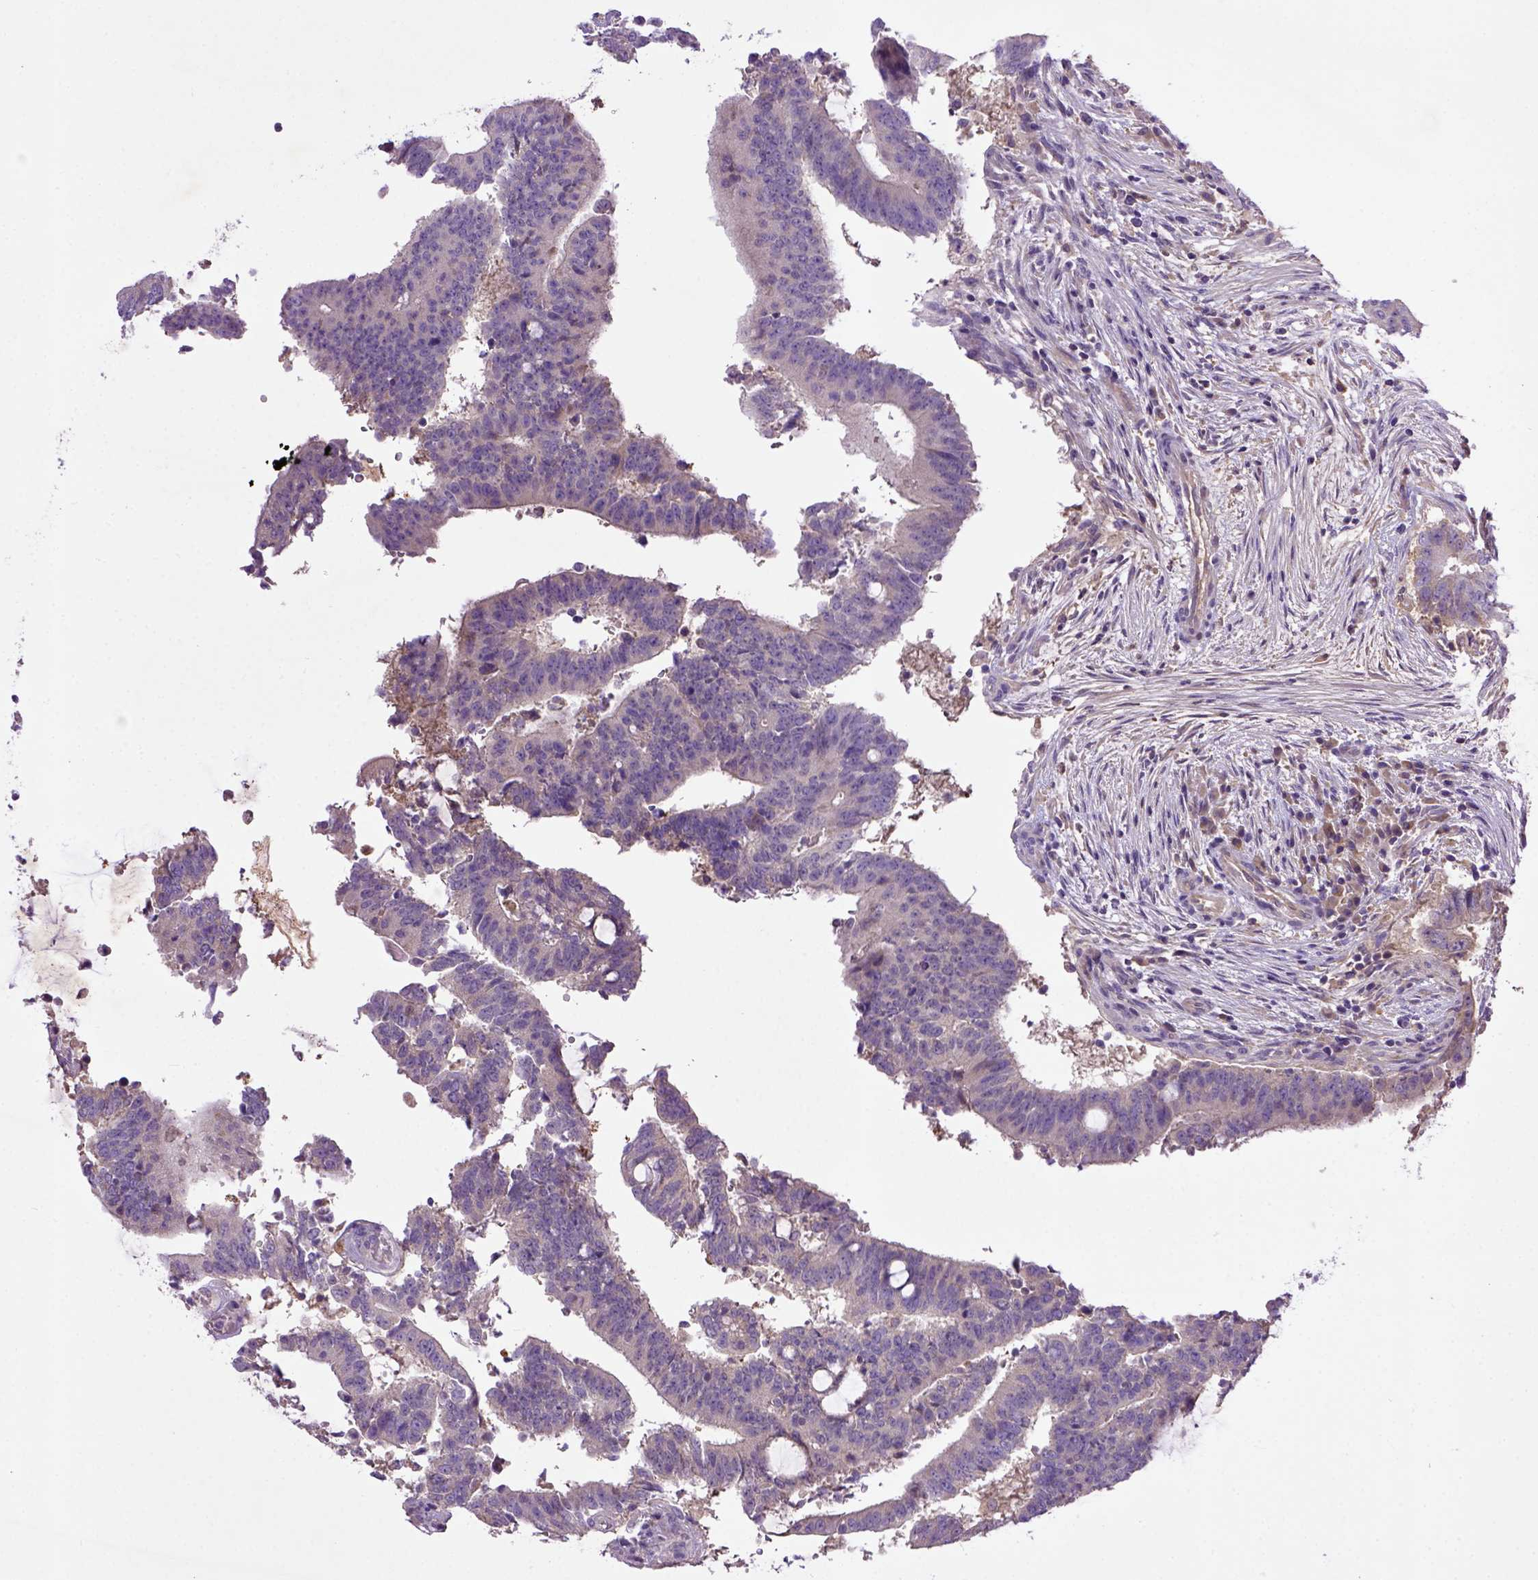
{"staining": {"intensity": "moderate", "quantity": "<25%", "location": "cytoplasmic/membranous"}, "tissue": "colorectal cancer", "cell_type": "Tumor cells", "image_type": "cancer", "snomed": [{"axis": "morphology", "description": "Adenocarcinoma, NOS"}, {"axis": "topography", "description": "Colon"}], "caption": "Approximately <25% of tumor cells in human colorectal cancer show moderate cytoplasmic/membranous protein expression as visualized by brown immunohistochemical staining.", "gene": "DEPDC1B", "patient": {"sex": "female", "age": 43}}